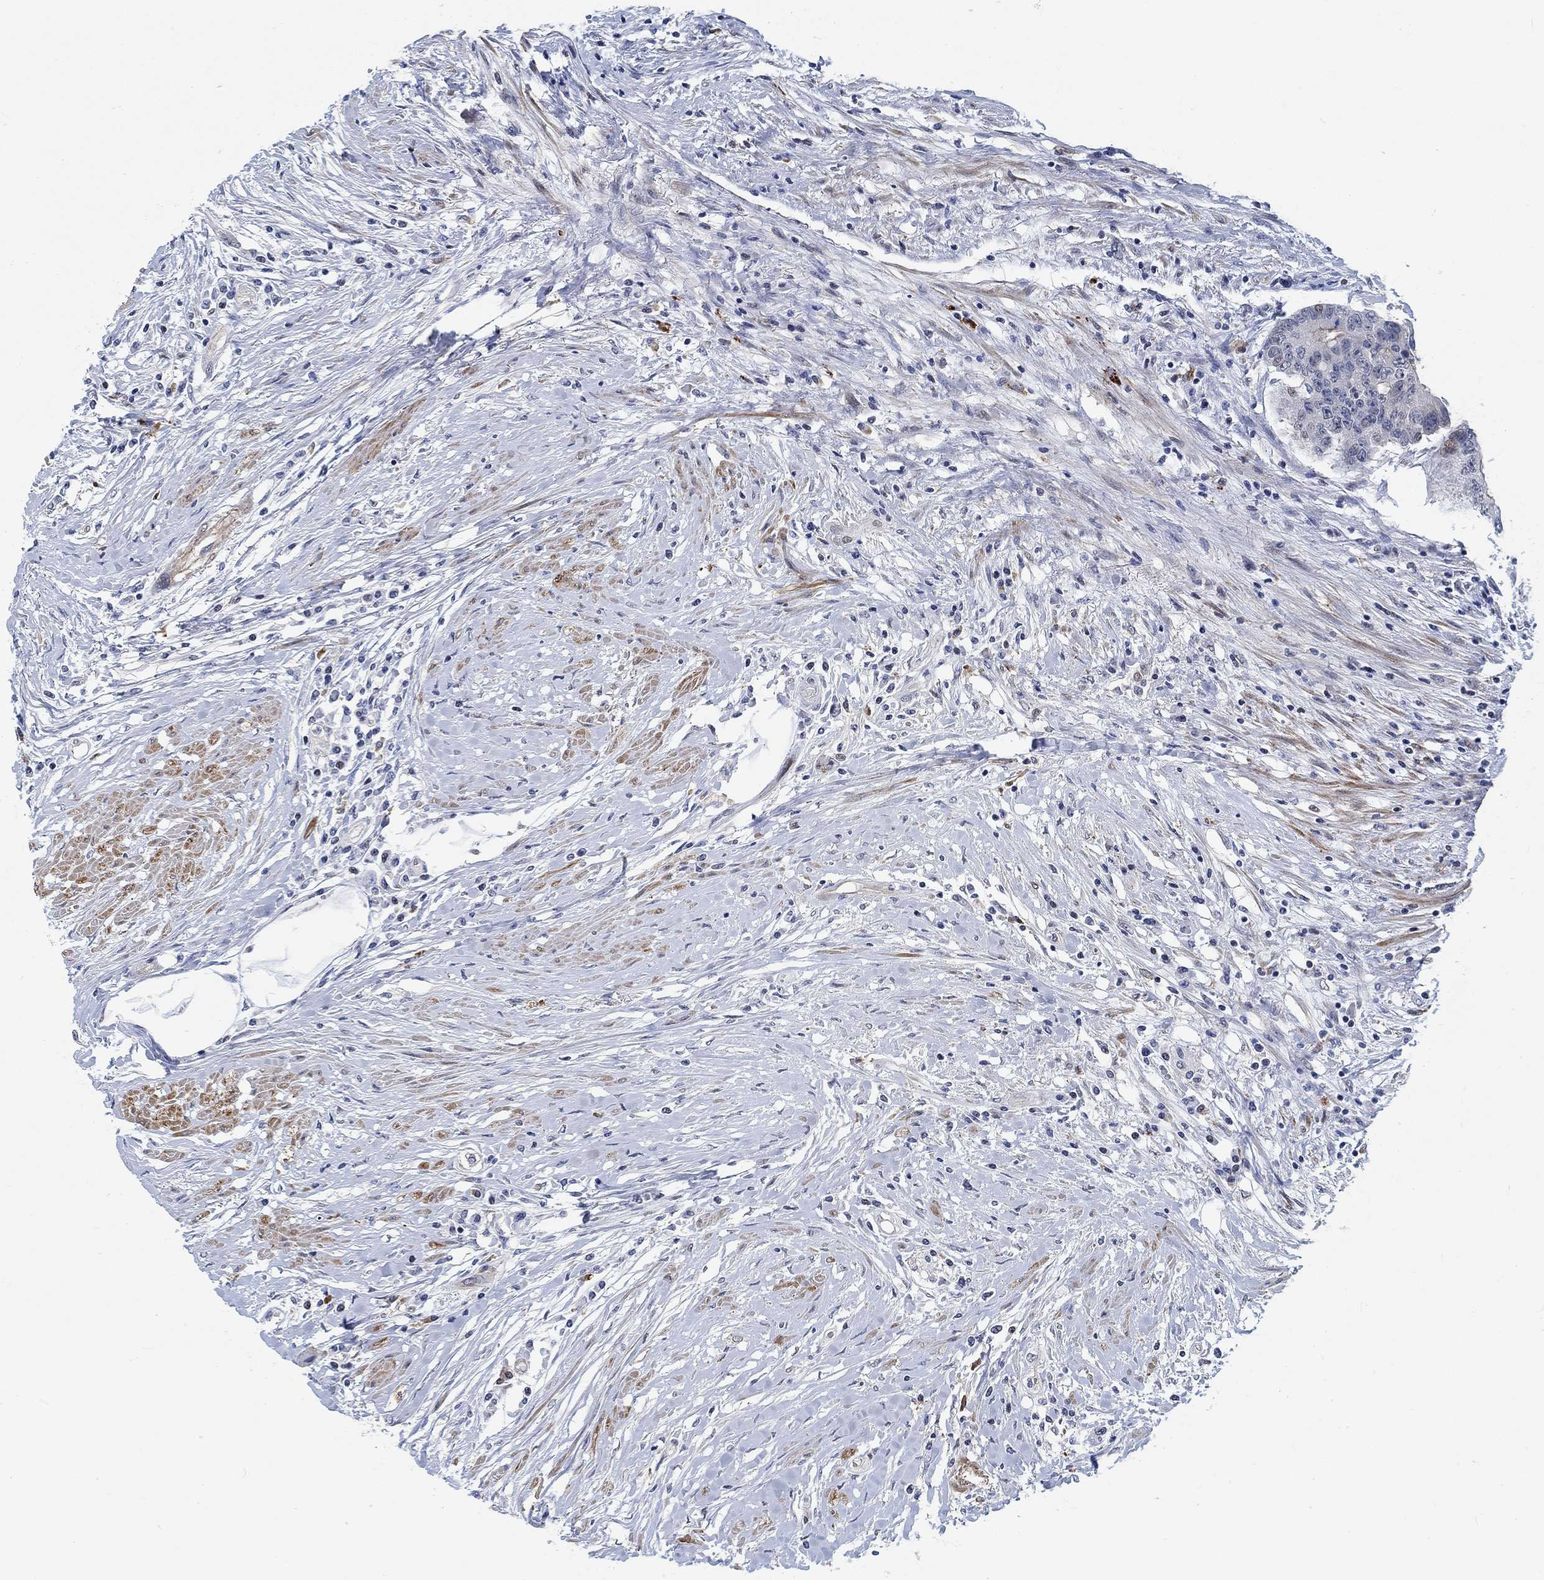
{"staining": {"intensity": "moderate", "quantity": "<25%", "location": "cytoplasmic/membranous"}, "tissue": "colorectal cancer", "cell_type": "Tumor cells", "image_type": "cancer", "snomed": [{"axis": "morphology", "description": "Adenocarcinoma, NOS"}, {"axis": "topography", "description": "Rectum"}], "caption": "Immunohistochemical staining of colorectal cancer demonstrates low levels of moderate cytoplasmic/membranous protein staining in approximately <25% of tumor cells. The protein of interest is stained brown, and the nuclei are stained in blue (DAB (3,3'-diaminobenzidine) IHC with brightfield microscopy, high magnification).", "gene": "KCNH8", "patient": {"sex": "male", "age": 59}}